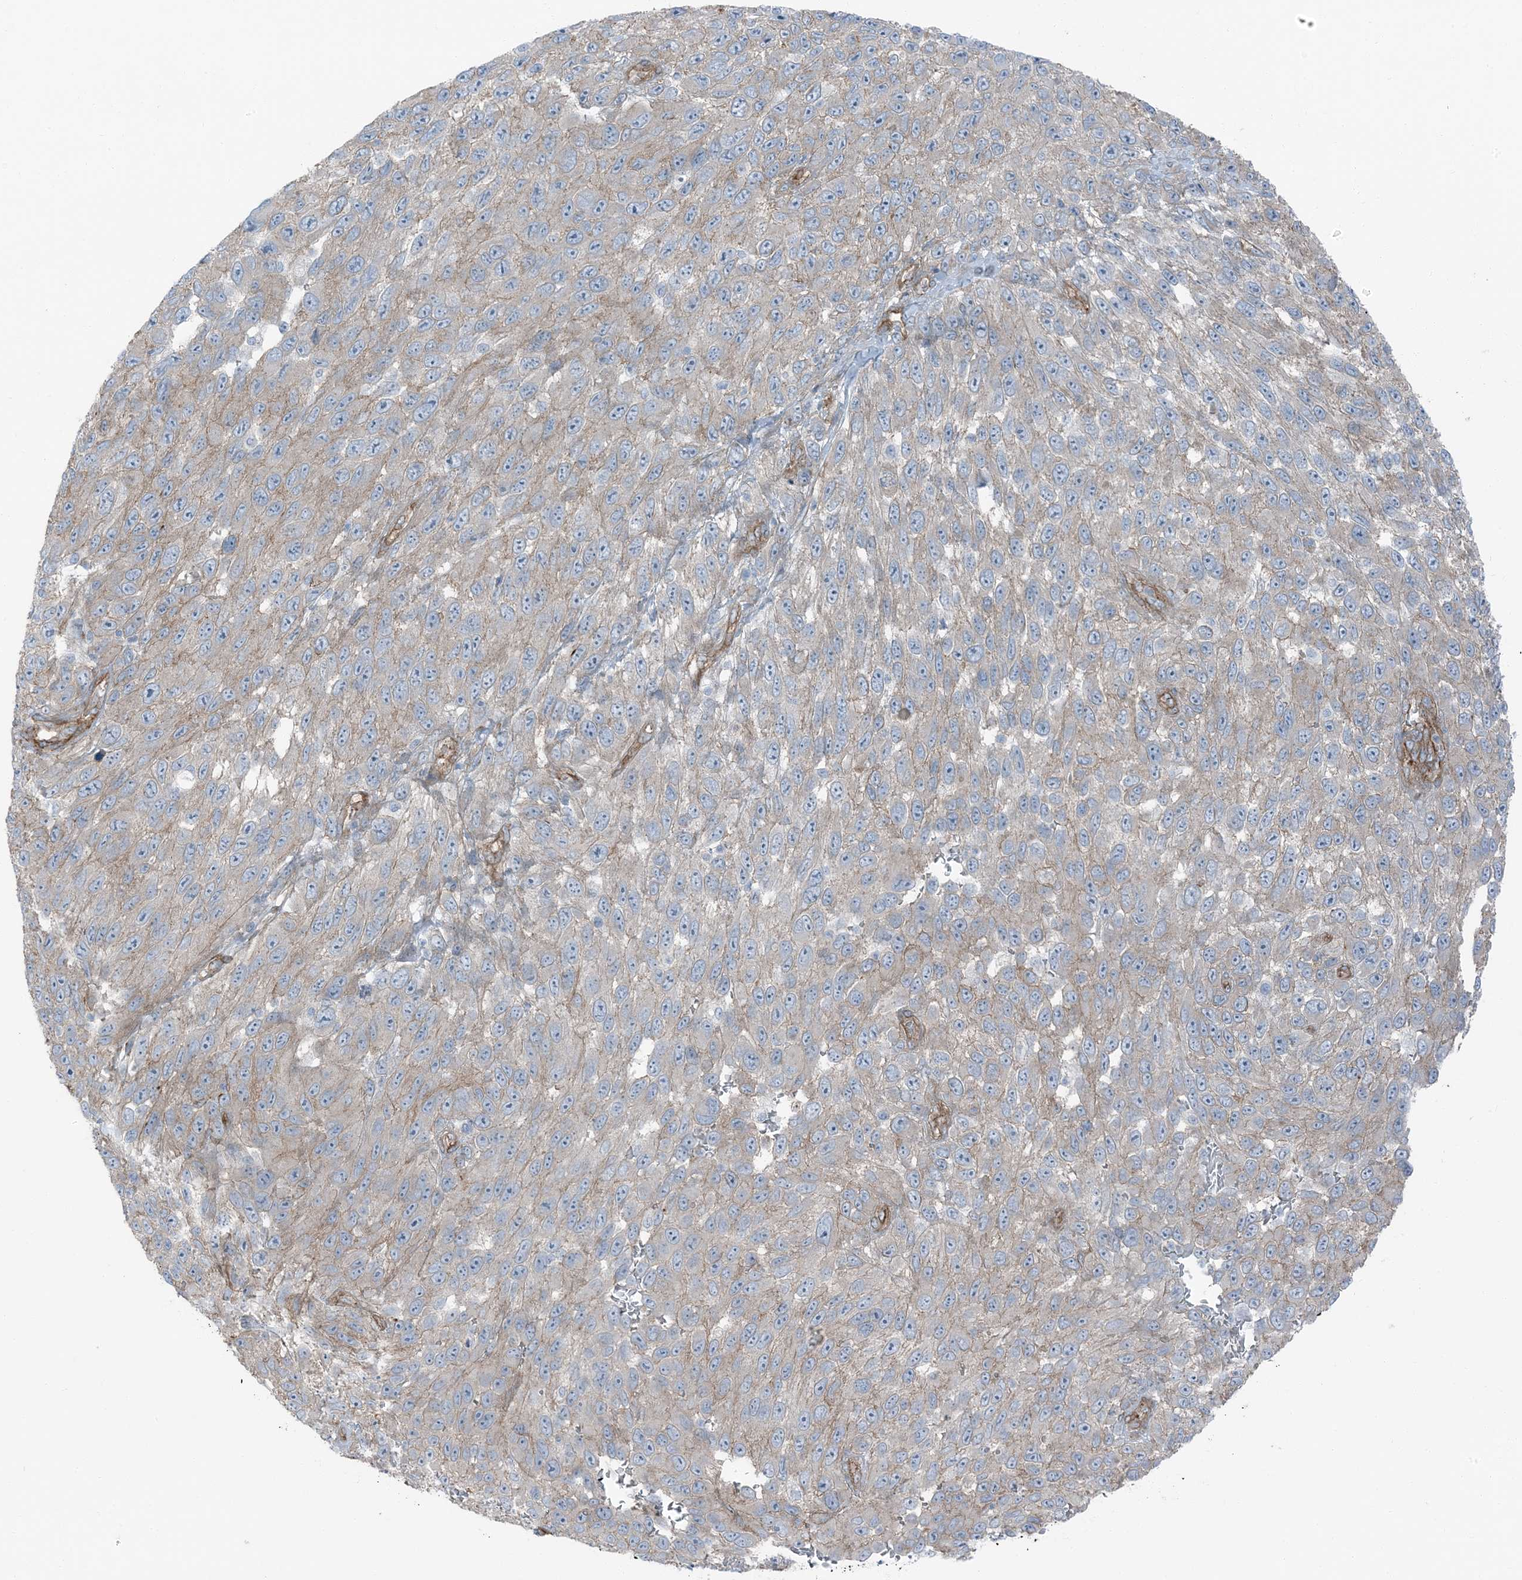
{"staining": {"intensity": "negative", "quantity": "none", "location": "none"}, "tissue": "melanoma", "cell_type": "Tumor cells", "image_type": "cancer", "snomed": [{"axis": "morphology", "description": "Malignant melanoma, NOS"}, {"axis": "topography", "description": "Skin"}], "caption": "Image shows no significant protein expression in tumor cells of malignant melanoma.", "gene": "ZFP90", "patient": {"sex": "female", "age": 96}}